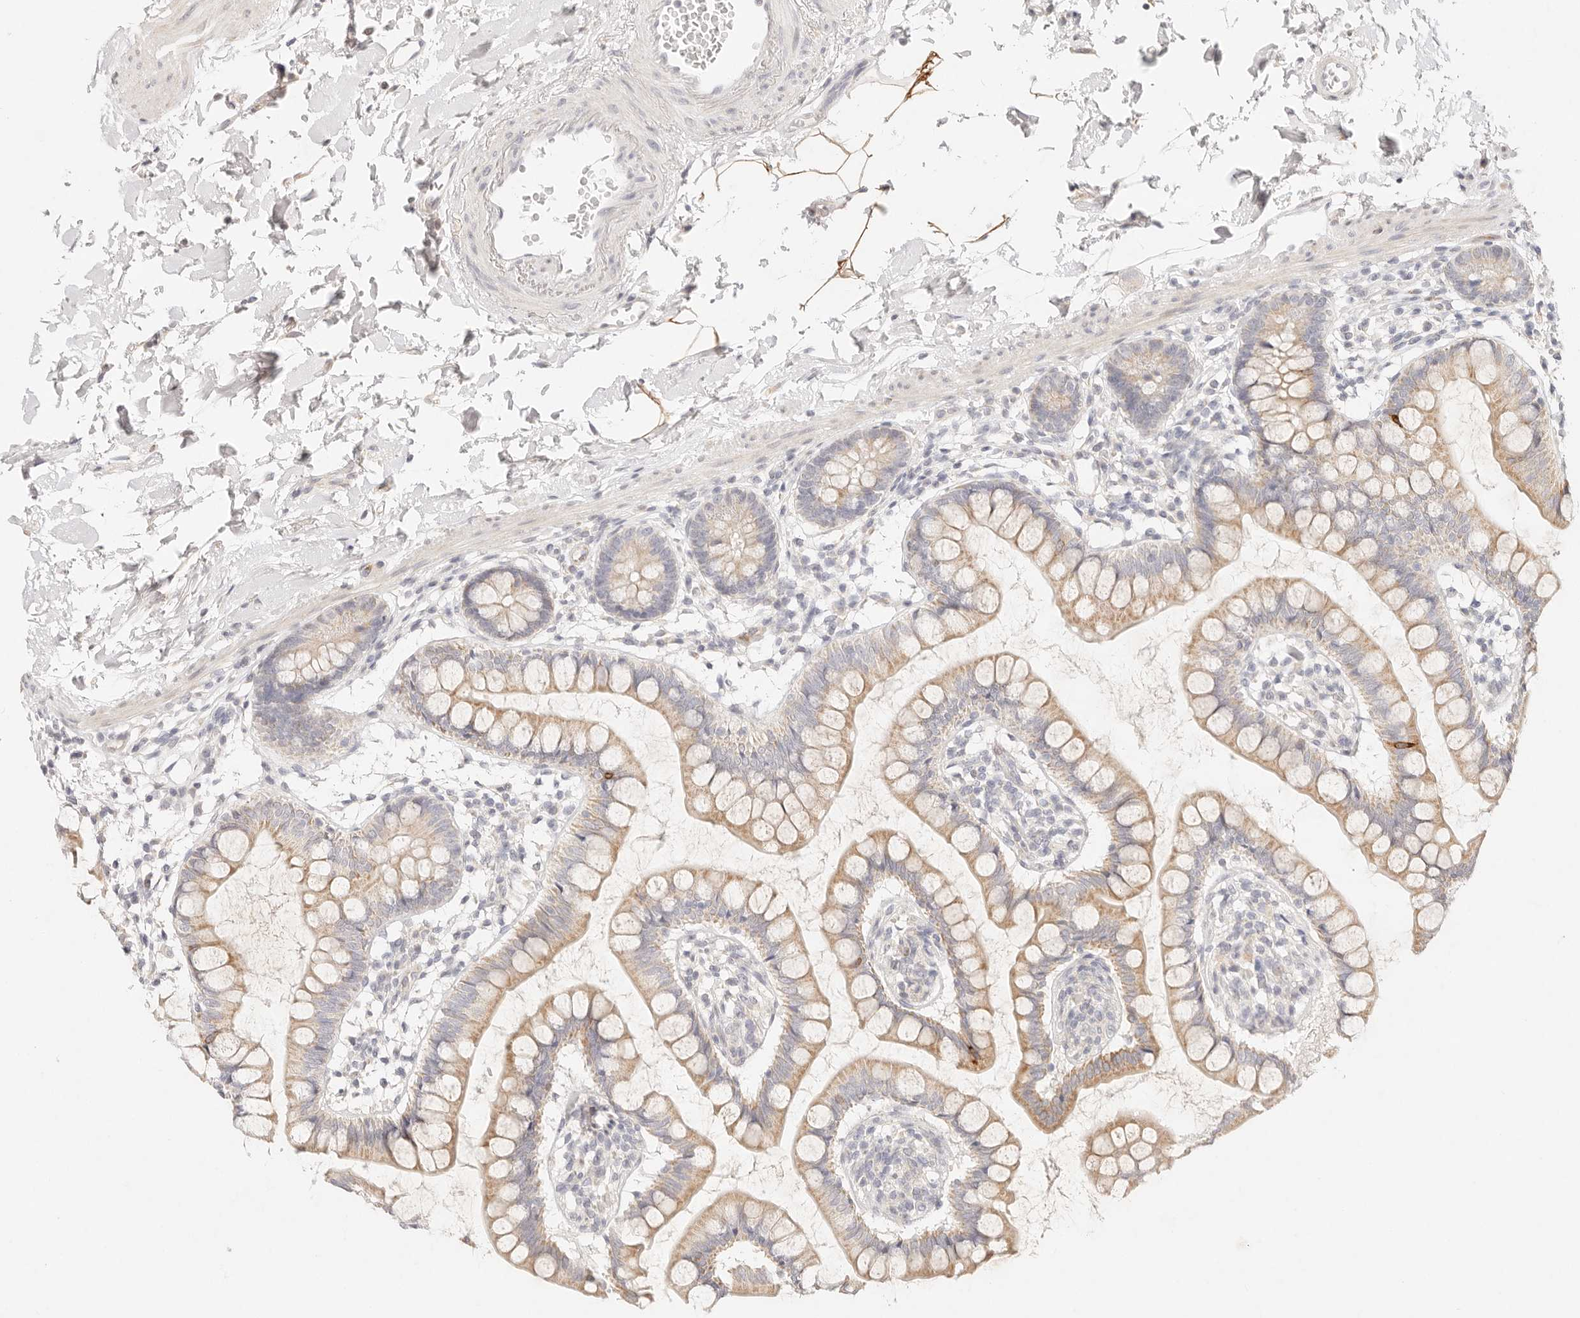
{"staining": {"intensity": "moderate", "quantity": "25%-75%", "location": "cytoplasmic/membranous"}, "tissue": "small intestine", "cell_type": "Glandular cells", "image_type": "normal", "snomed": [{"axis": "morphology", "description": "Normal tissue, NOS"}, {"axis": "topography", "description": "Small intestine"}], "caption": "DAB (3,3'-diaminobenzidine) immunohistochemical staining of benign small intestine exhibits moderate cytoplasmic/membranous protein staining in approximately 25%-75% of glandular cells.", "gene": "GPR156", "patient": {"sex": "female", "age": 84}}